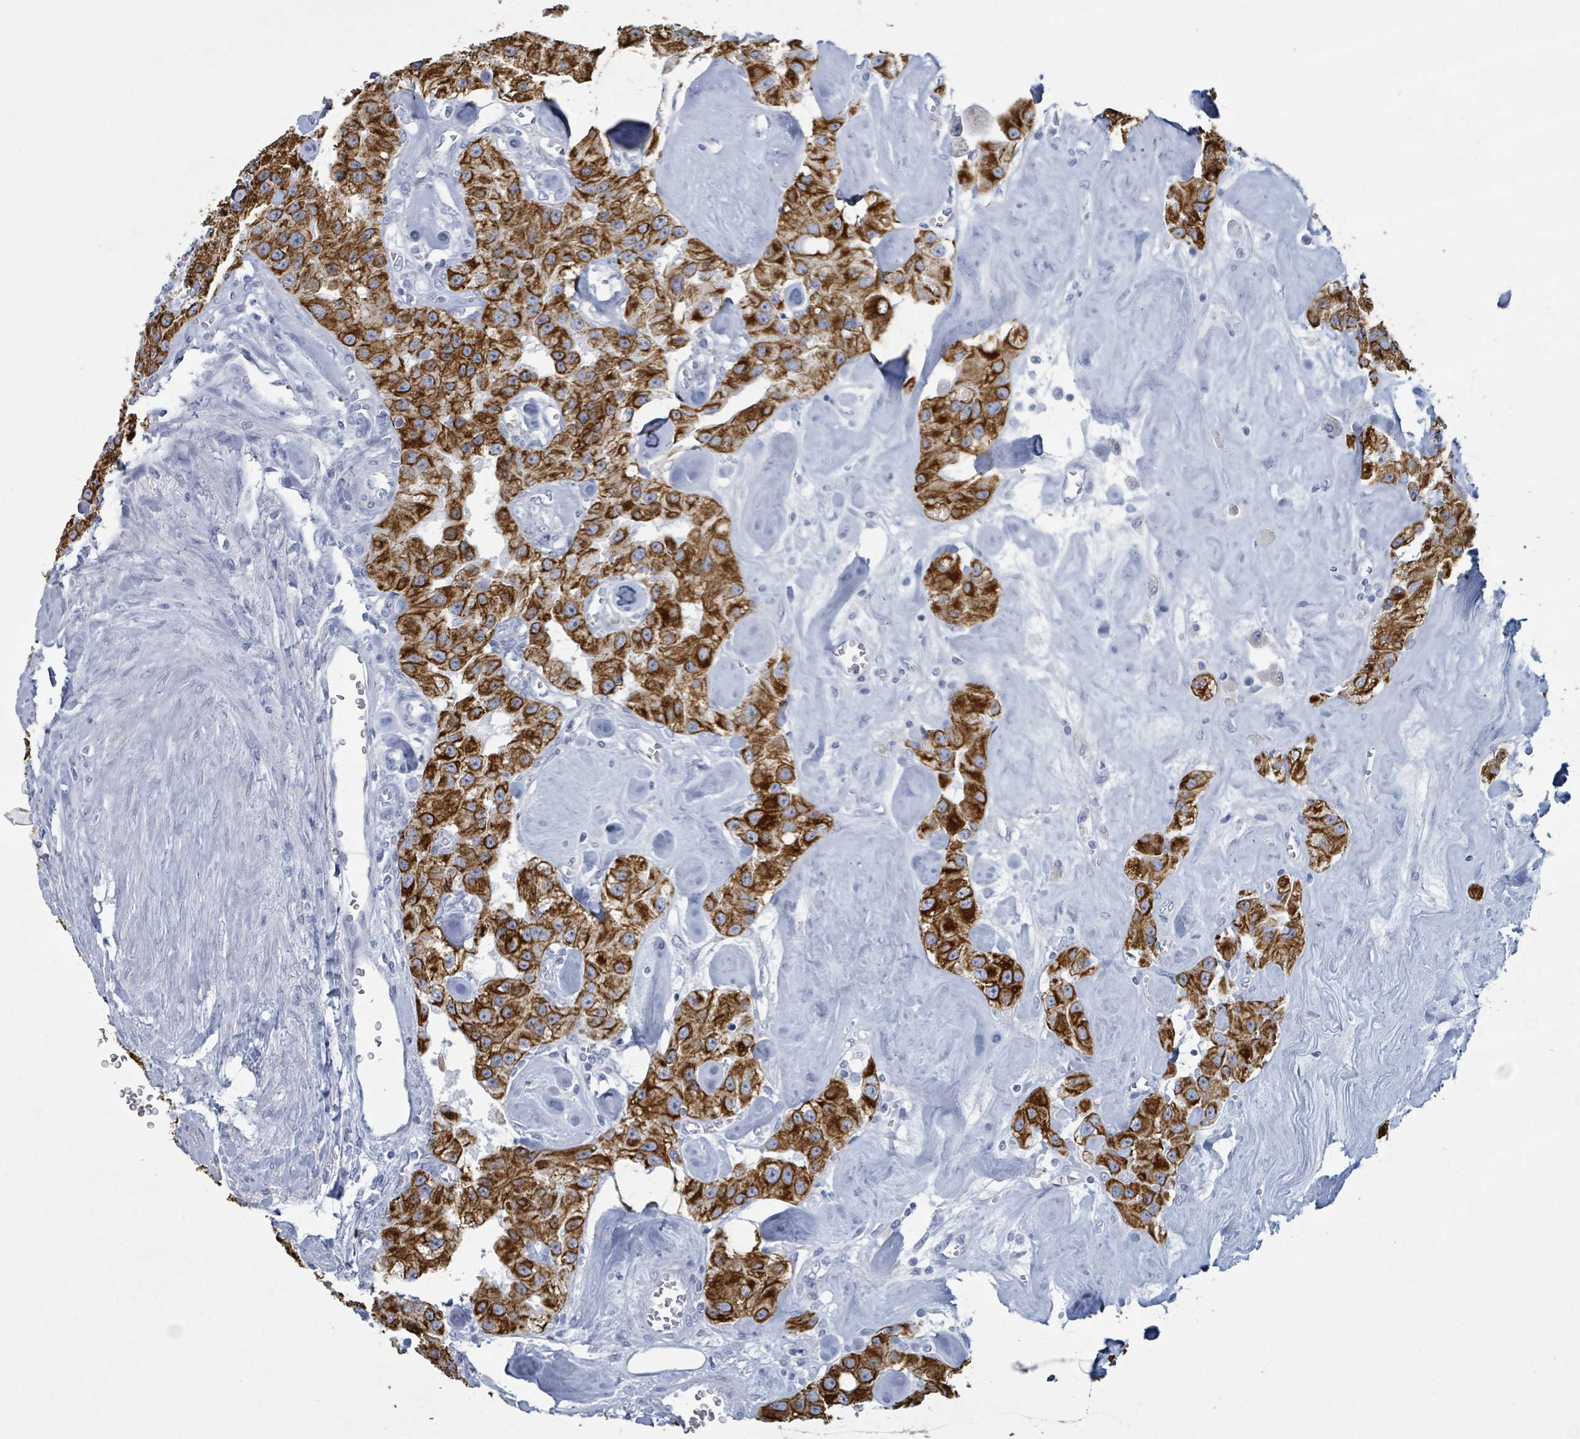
{"staining": {"intensity": "strong", "quantity": ">75%", "location": "cytoplasmic/membranous"}, "tissue": "carcinoid", "cell_type": "Tumor cells", "image_type": "cancer", "snomed": [{"axis": "morphology", "description": "Carcinoid, malignant, NOS"}, {"axis": "topography", "description": "Pancreas"}], "caption": "About >75% of tumor cells in human carcinoid show strong cytoplasmic/membranous protein positivity as visualized by brown immunohistochemical staining.", "gene": "KRT8", "patient": {"sex": "male", "age": 41}}